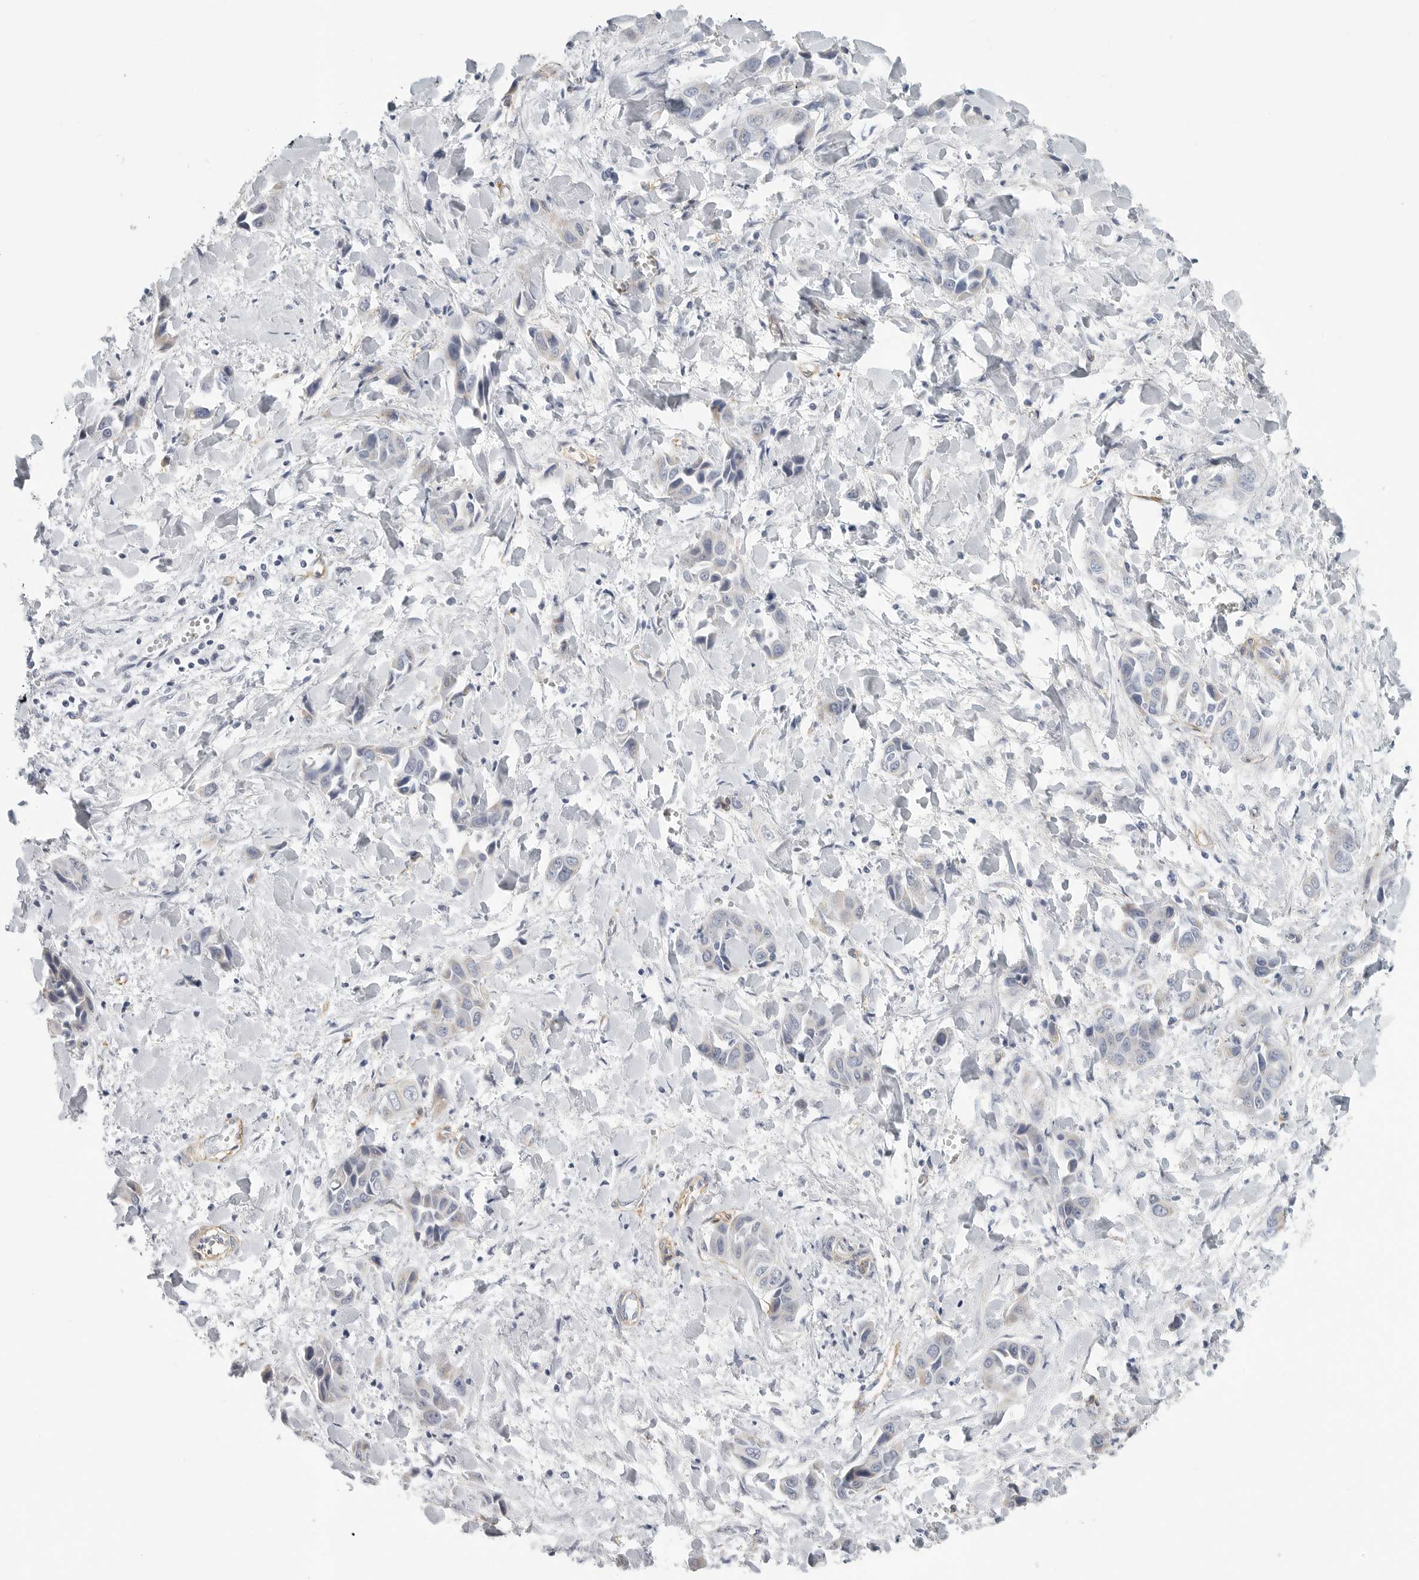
{"staining": {"intensity": "negative", "quantity": "none", "location": "none"}, "tissue": "liver cancer", "cell_type": "Tumor cells", "image_type": "cancer", "snomed": [{"axis": "morphology", "description": "Cholangiocarcinoma"}, {"axis": "topography", "description": "Liver"}], "caption": "There is no significant staining in tumor cells of liver cancer (cholangiocarcinoma).", "gene": "TNR", "patient": {"sex": "female", "age": 52}}